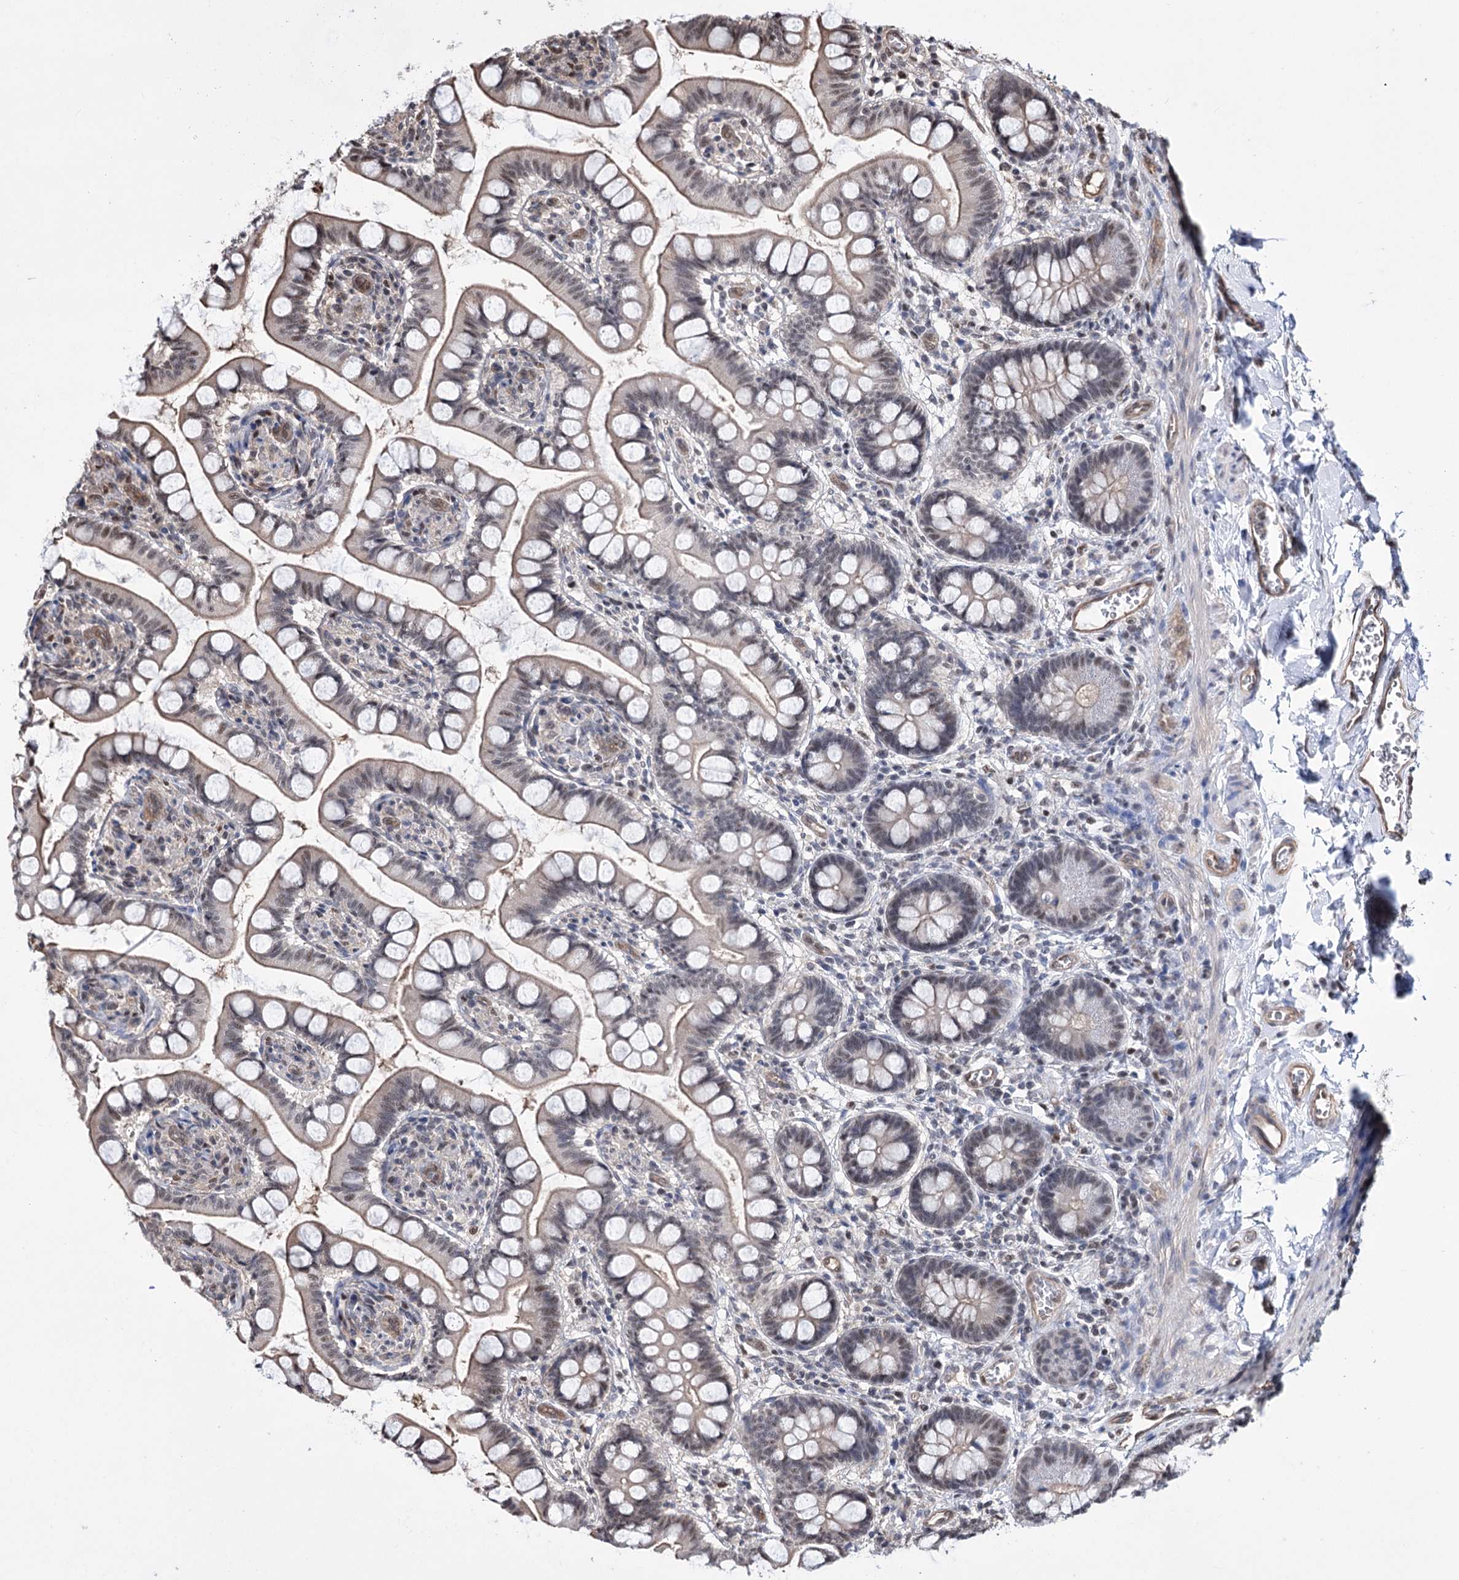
{"staining": {"intensity": "moderate", "quantity": ">75%", "location": "cytoplasmic/membranous,nuclear"}, "tissue": "small intestine", "cell_type": "Glandular cells", "image_type": "normal", "snomed": [{"axis": "morphology", "description": "Normal tissue, NOS"}, {"axis": "topography", "description": "Small intestine"}], "caption": "Normal small intestine was stained to show a protein in brown. There is medium levels of moderate cytoplasmic/membranous,nuclear staining in about >75% of glandular cells.", "gene": "CHMP7", "patient": {"sex": "male", "age": 52}}